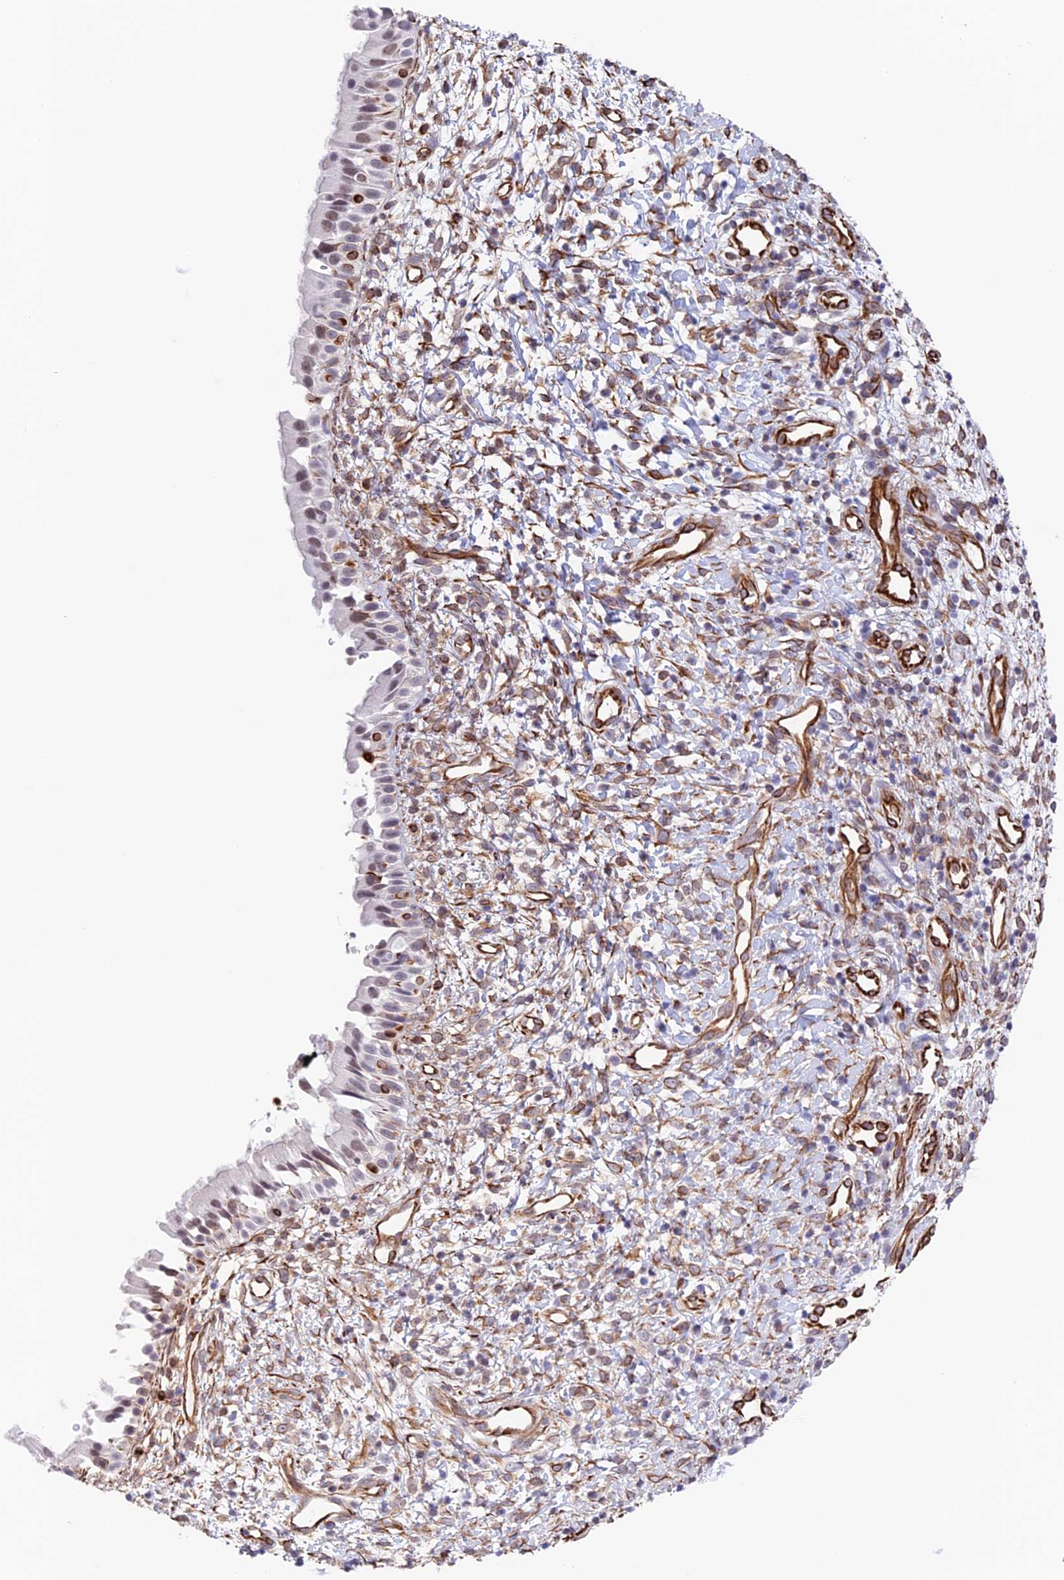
{"staining": {"intensity": "weak", "quantity": "25%-75%", "location": "nuclear"}, "tissue": "nasopharynx", "cell_type": "Respiratory epithelial cells", "image_type": "normal", "snomed": [{"axis": "morphology", "description": "Normal tissue, NOS"}, {"axis": "topography", "description": "Nasopharynx"}], "caption": "High-power microscopy captured an immunohistochemistry (IHC) micrograph of benign nasopharynx, revealing weak nuclear staining in about 25%-75% of respiratory epithelial cells.", "gene": "ZNF652", "patient": {"sex": "male", "age": 22}}